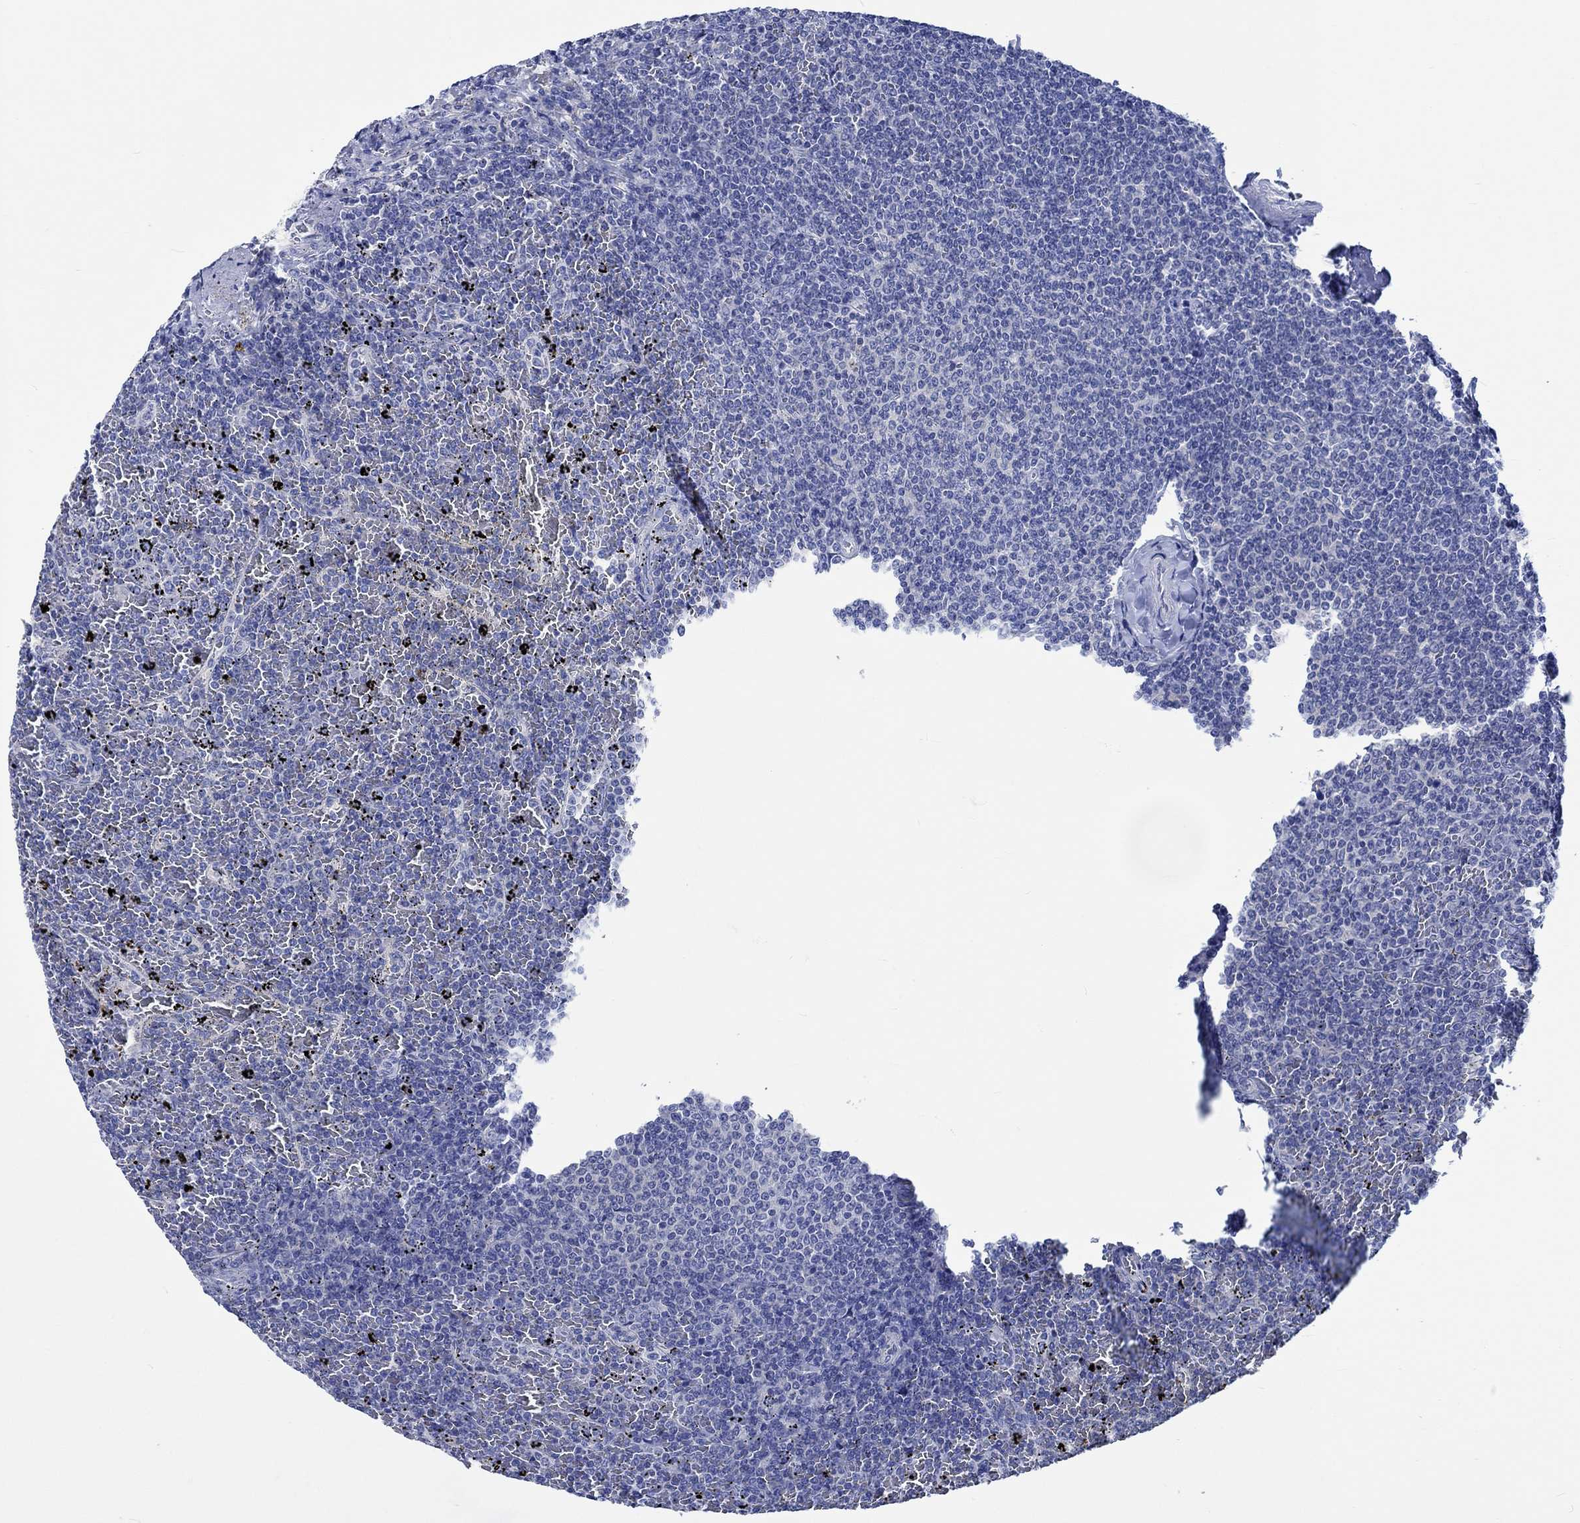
{"staining": {"intensity": "negative", "quantity": "none", "location": "none"}, "tissue": "lymphoma", "cell_type": "Tumor cells", "image_type": "cancer", "snomed": [{"axis": "morphology", "description": "Malignant lymphoma, non-Hodgkin's type, Low grade"}, {"axis": "topography", "description": "Spleen"}], "caption": "A high-resolution photomicrograph shows IHC staining of lymphoma, which reveals no significant expression in tumor cells.", "gene": "PTPRN2", "patient": {"sex": "female", "age": 77}}